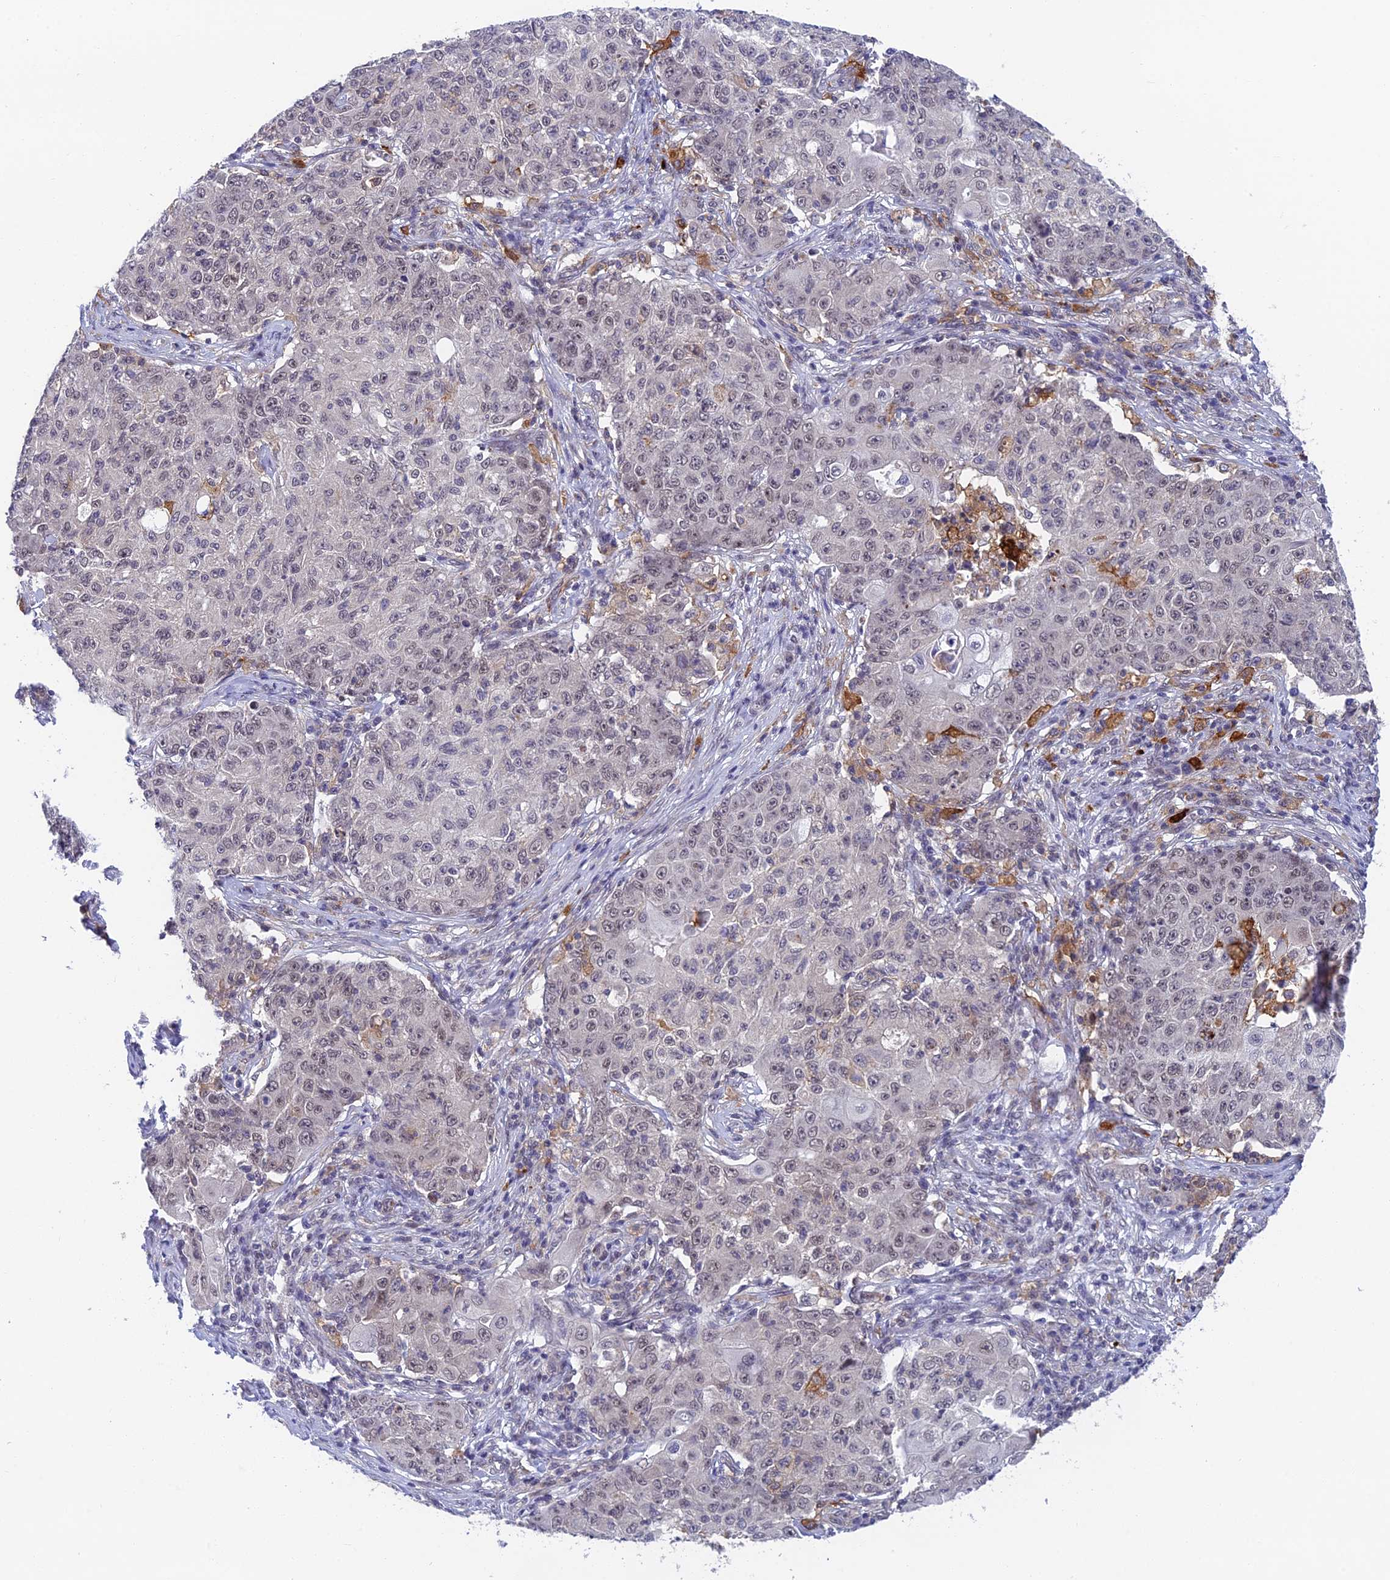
{"staining": {"intensity": "moderate", "quantity": "<25%", "location": "nuclear"}, "tissue": "ovarian cancer", "cell_type": "Tumor cells", "image_type": "cancer", "snomed": [{"axis": "morphology", "description": "Carcinoma, endometroid"}, {"axis": "topography", "description": "Ovary"}], "caption": "A high-resolution image shows immunohistochemistry staining of endometroid carcinoma (ovarian), which reveals moderate nuclear staining in about <25% of tumor cells. (DAB (3,3'-diaminobenzidine) = brown stain, brightfield microscopy at high magnification).", "gene": "NSMCE1", "patient": {"sex": "female", "age": 42}}